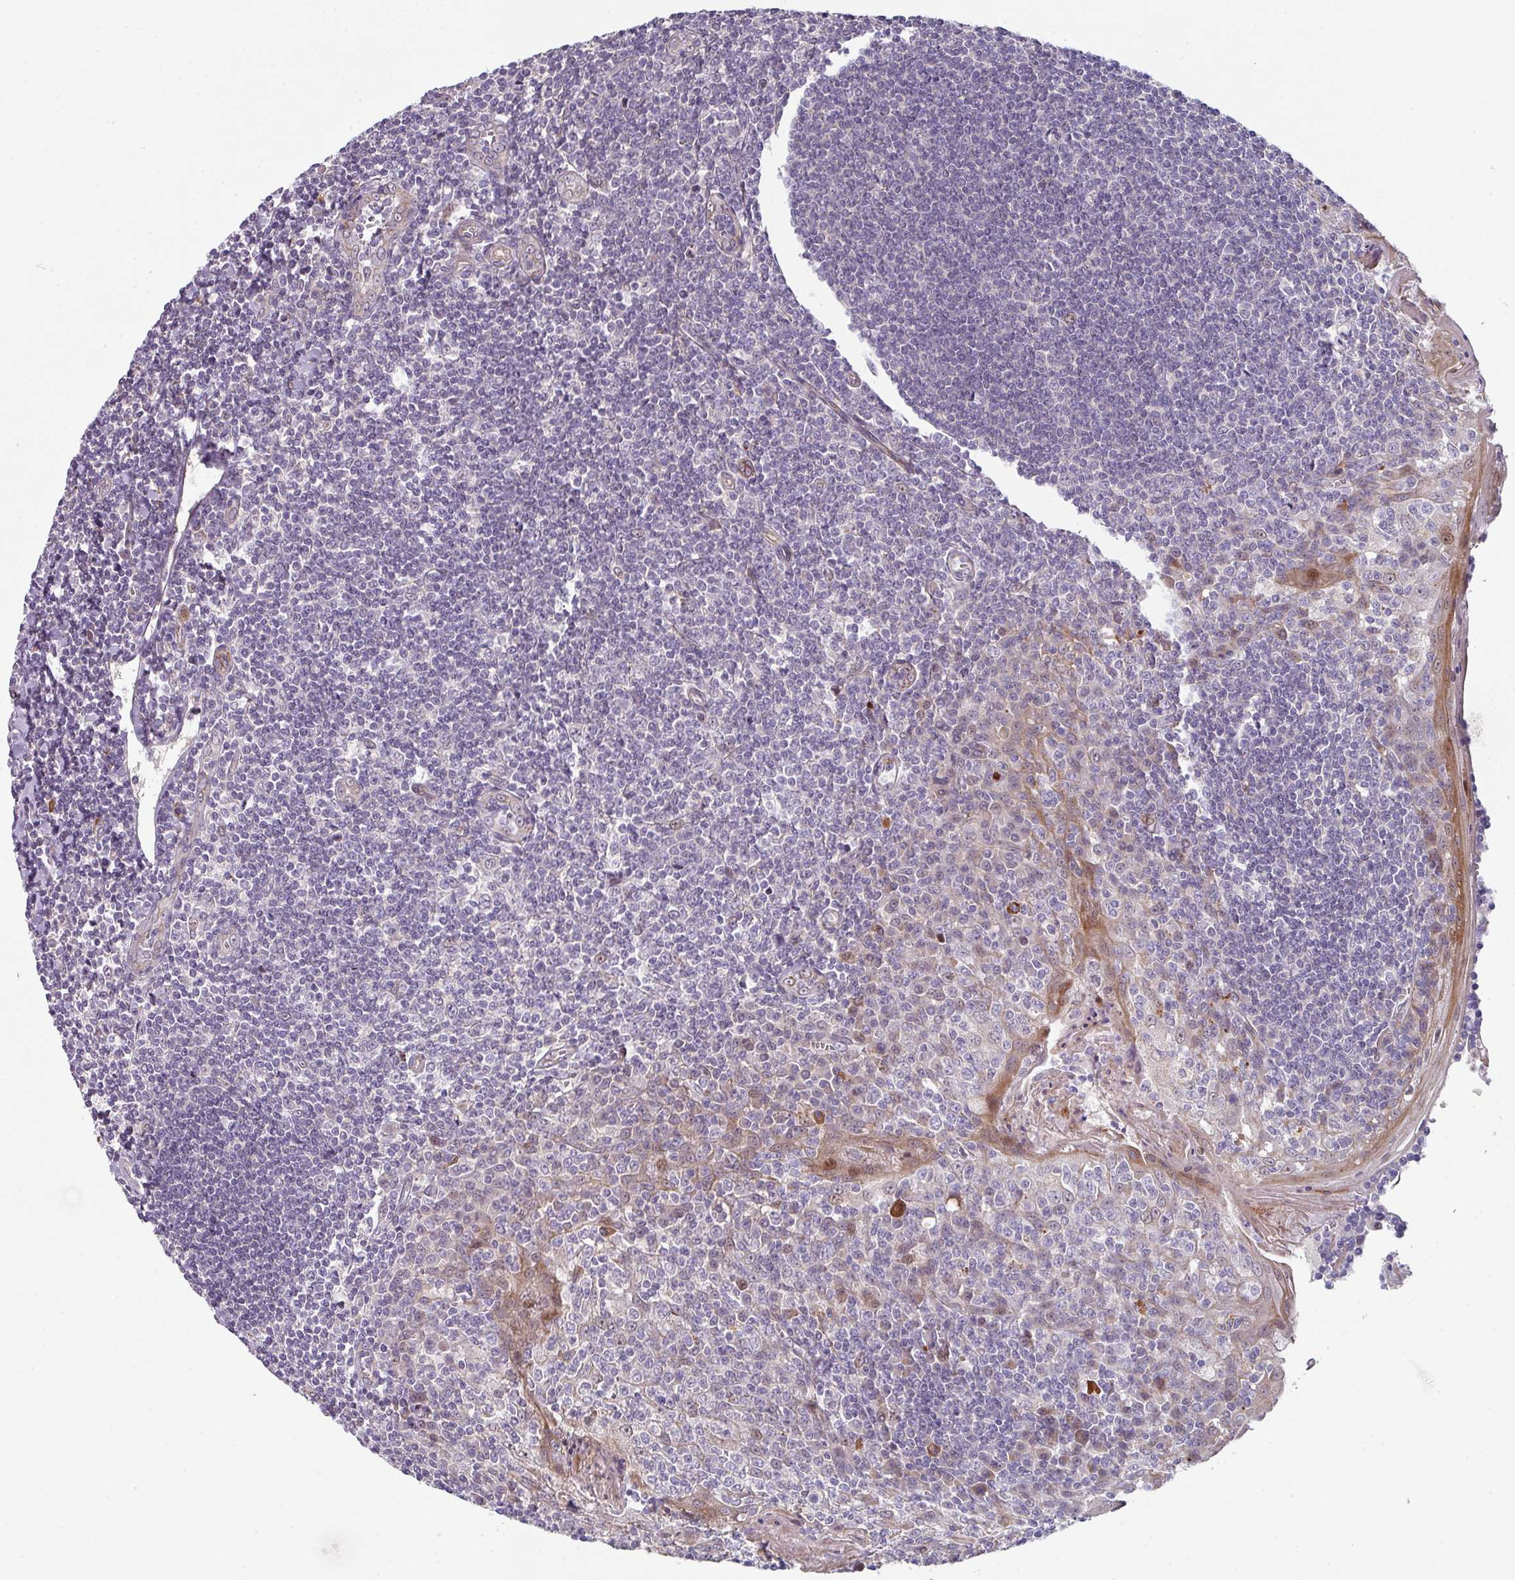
{"staining": {"intensity": "negative", "quantity": "none", "location": "none"}, "tissue": "tonsil", "cell_type": "Germinal center cells", "image_type": "normal", "snomed": [{"axis": "morphology", "description": "Normal tissue, NOS"}, {"axis": "topography", "description": "Tonsil"}], "caption": "Immunohistochemical staining of benign human tonsil exhibits no significant staining in germinal center cells. (Stains: DAB (3,3'-diaminobenzidine) IHC with hematoxylin counter stain, Microscopy: brightfield microscopy at high magnification).", "gene": "C2orf16", "patient": {"sex": "male", "age": 27}}